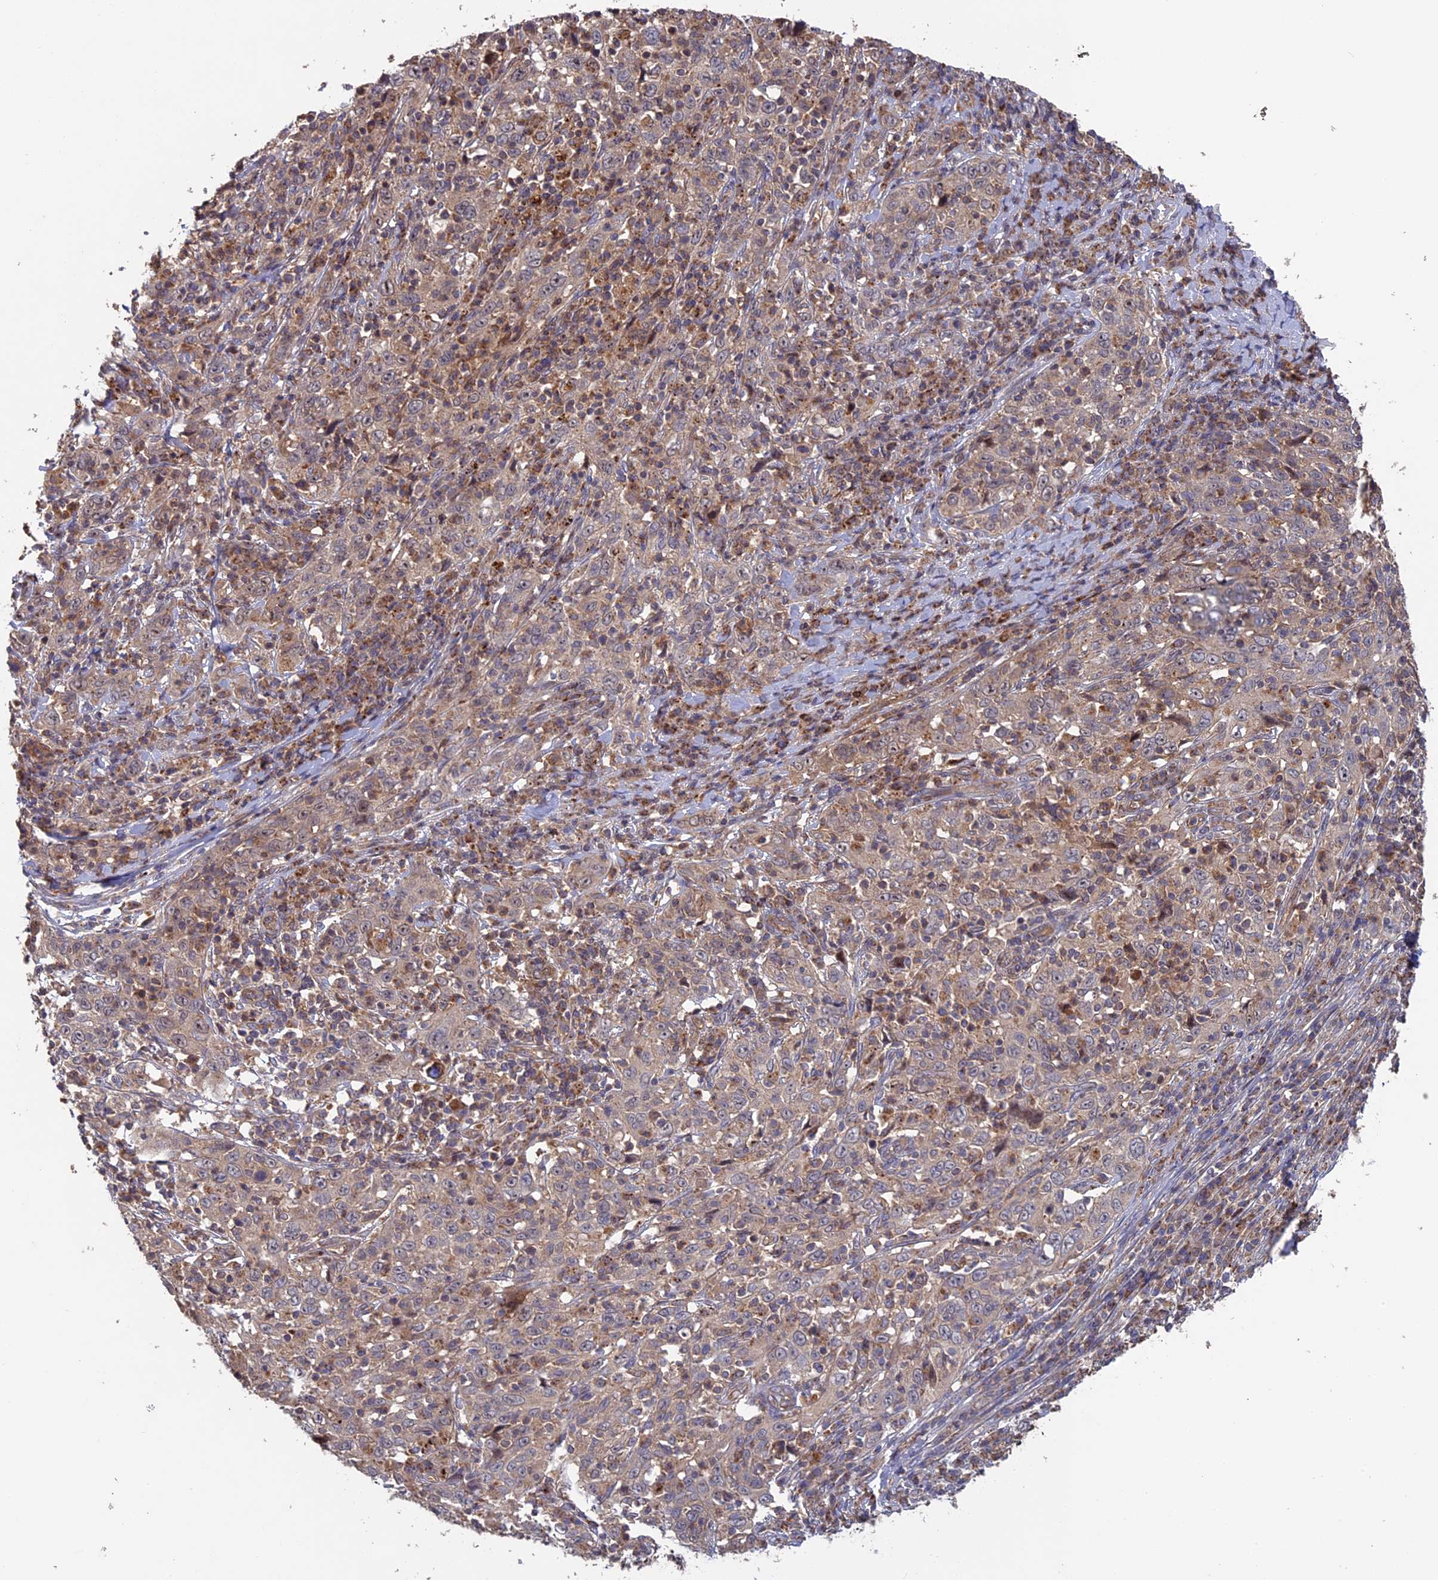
{"staining": {"intensity": "weak", "quantity": "<25%", "location": "cytoplasmic/membranous"}, "tissue": "cervical cancer", "cell_type": "Tumor cells", "image_type": "cancer", "snomed": [{"axis": "morphology", "description": "Squamous cell carcinoma, NOS"}, {"axis": "topography", "description": "Cervix"}], "caption": "Squamous cell carcinoma (cervical) stained for a protein using immunohistochemistry (IHC) displays no staining tumor cells.", "gene": "FERMT1", "patient": {"sex": "female", "age": 46}}